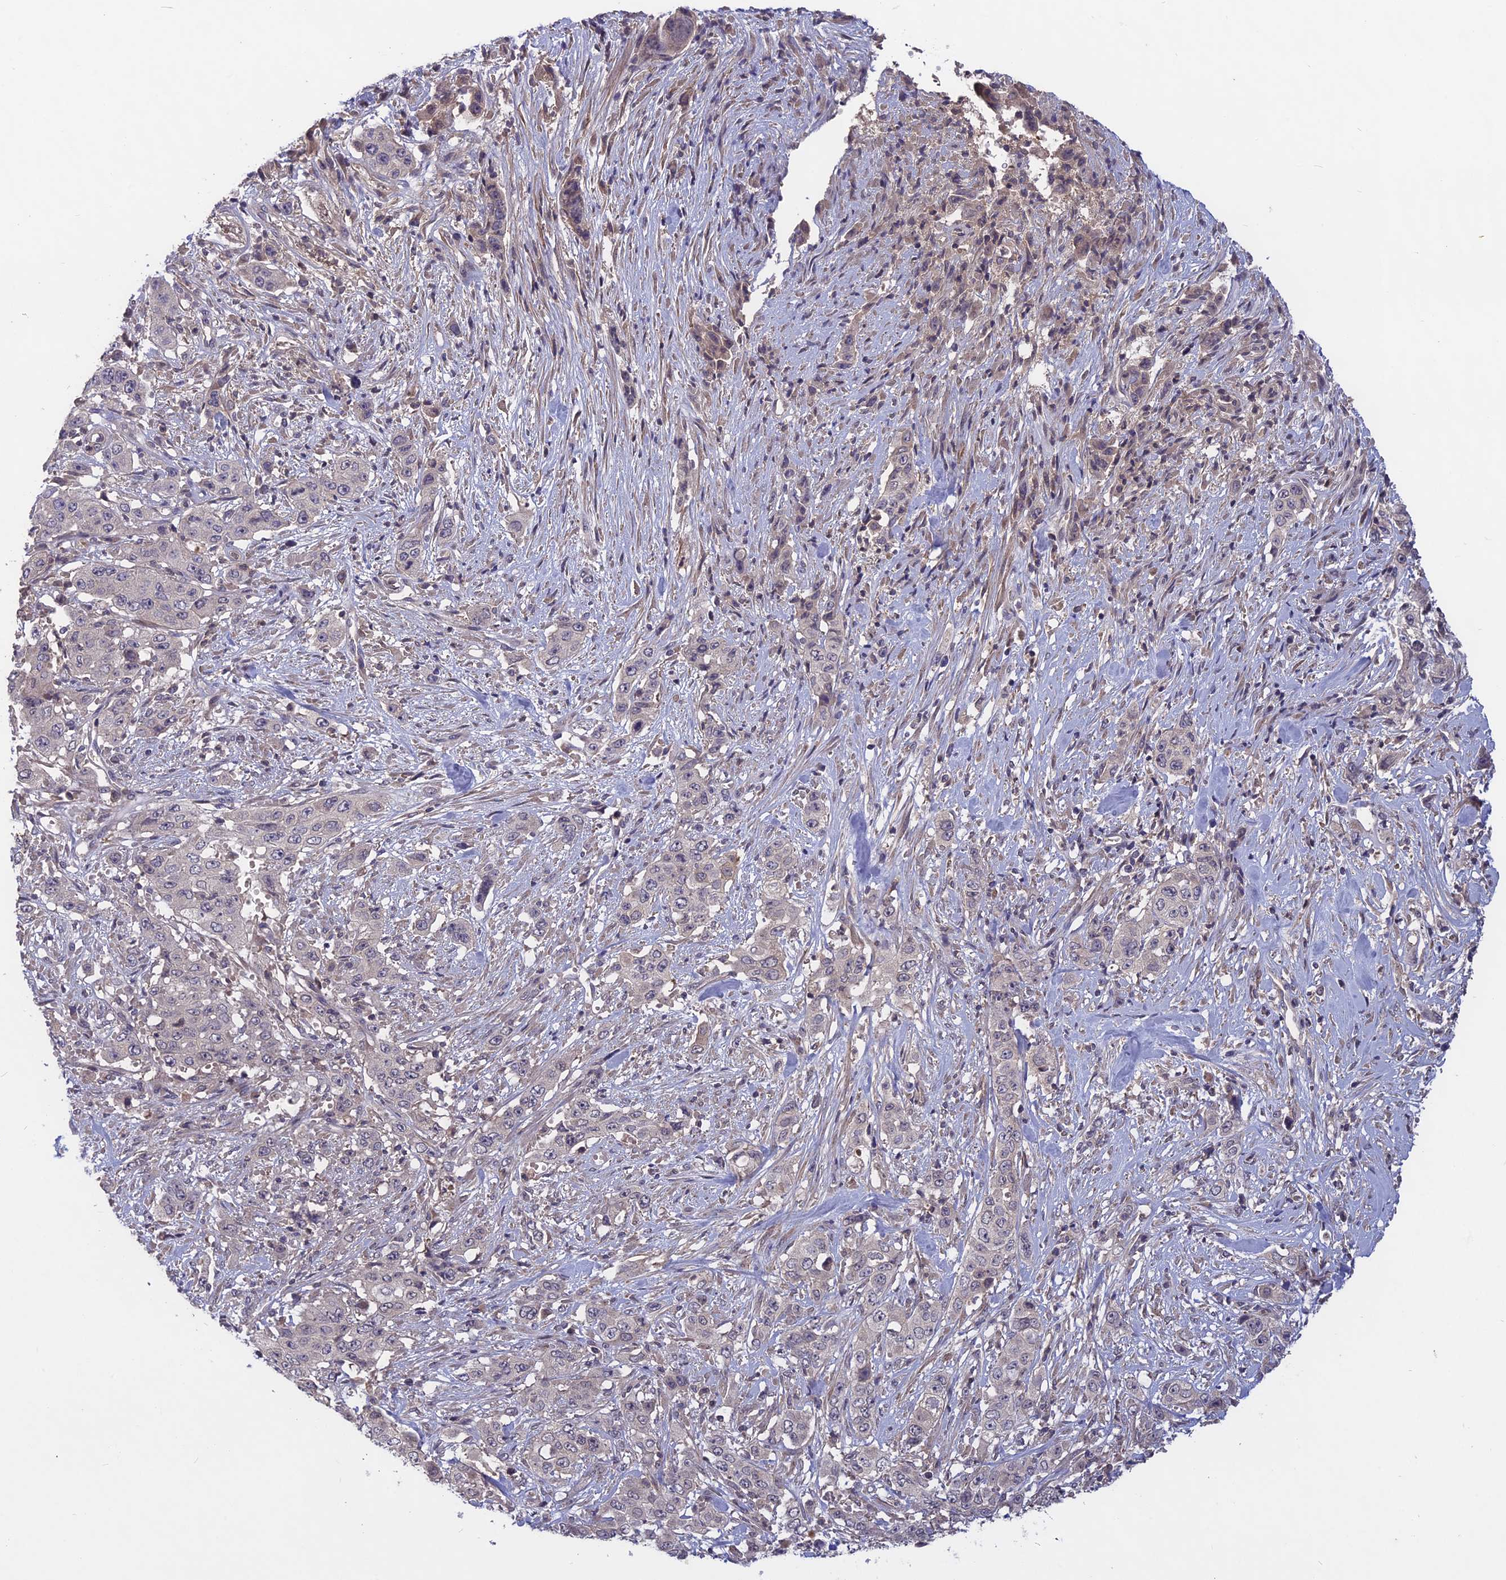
{"staining": {"intensity": "negative", "quantity": "none", "location": "none"}, "tissue": "stomach cancer", "cell_type": "Tumor cells", "image_type": "cancer", "snomed": [{"axis": "morphology", "description": "Adenocarcinoma, NOS"}, {"axis": "topography", "description": "Stomach, upper"}], "caption": "Stomach cancer was stained to show a protein in brown. There is no significant positivity in tumor cells. The staining is performed using DAB (3,3'-diaminobenzidine) brown chromogen with nuclei counter-stained in using hematoxylin.", "gene": "ADO", "patient": {"sex": "male", "age": 62}}